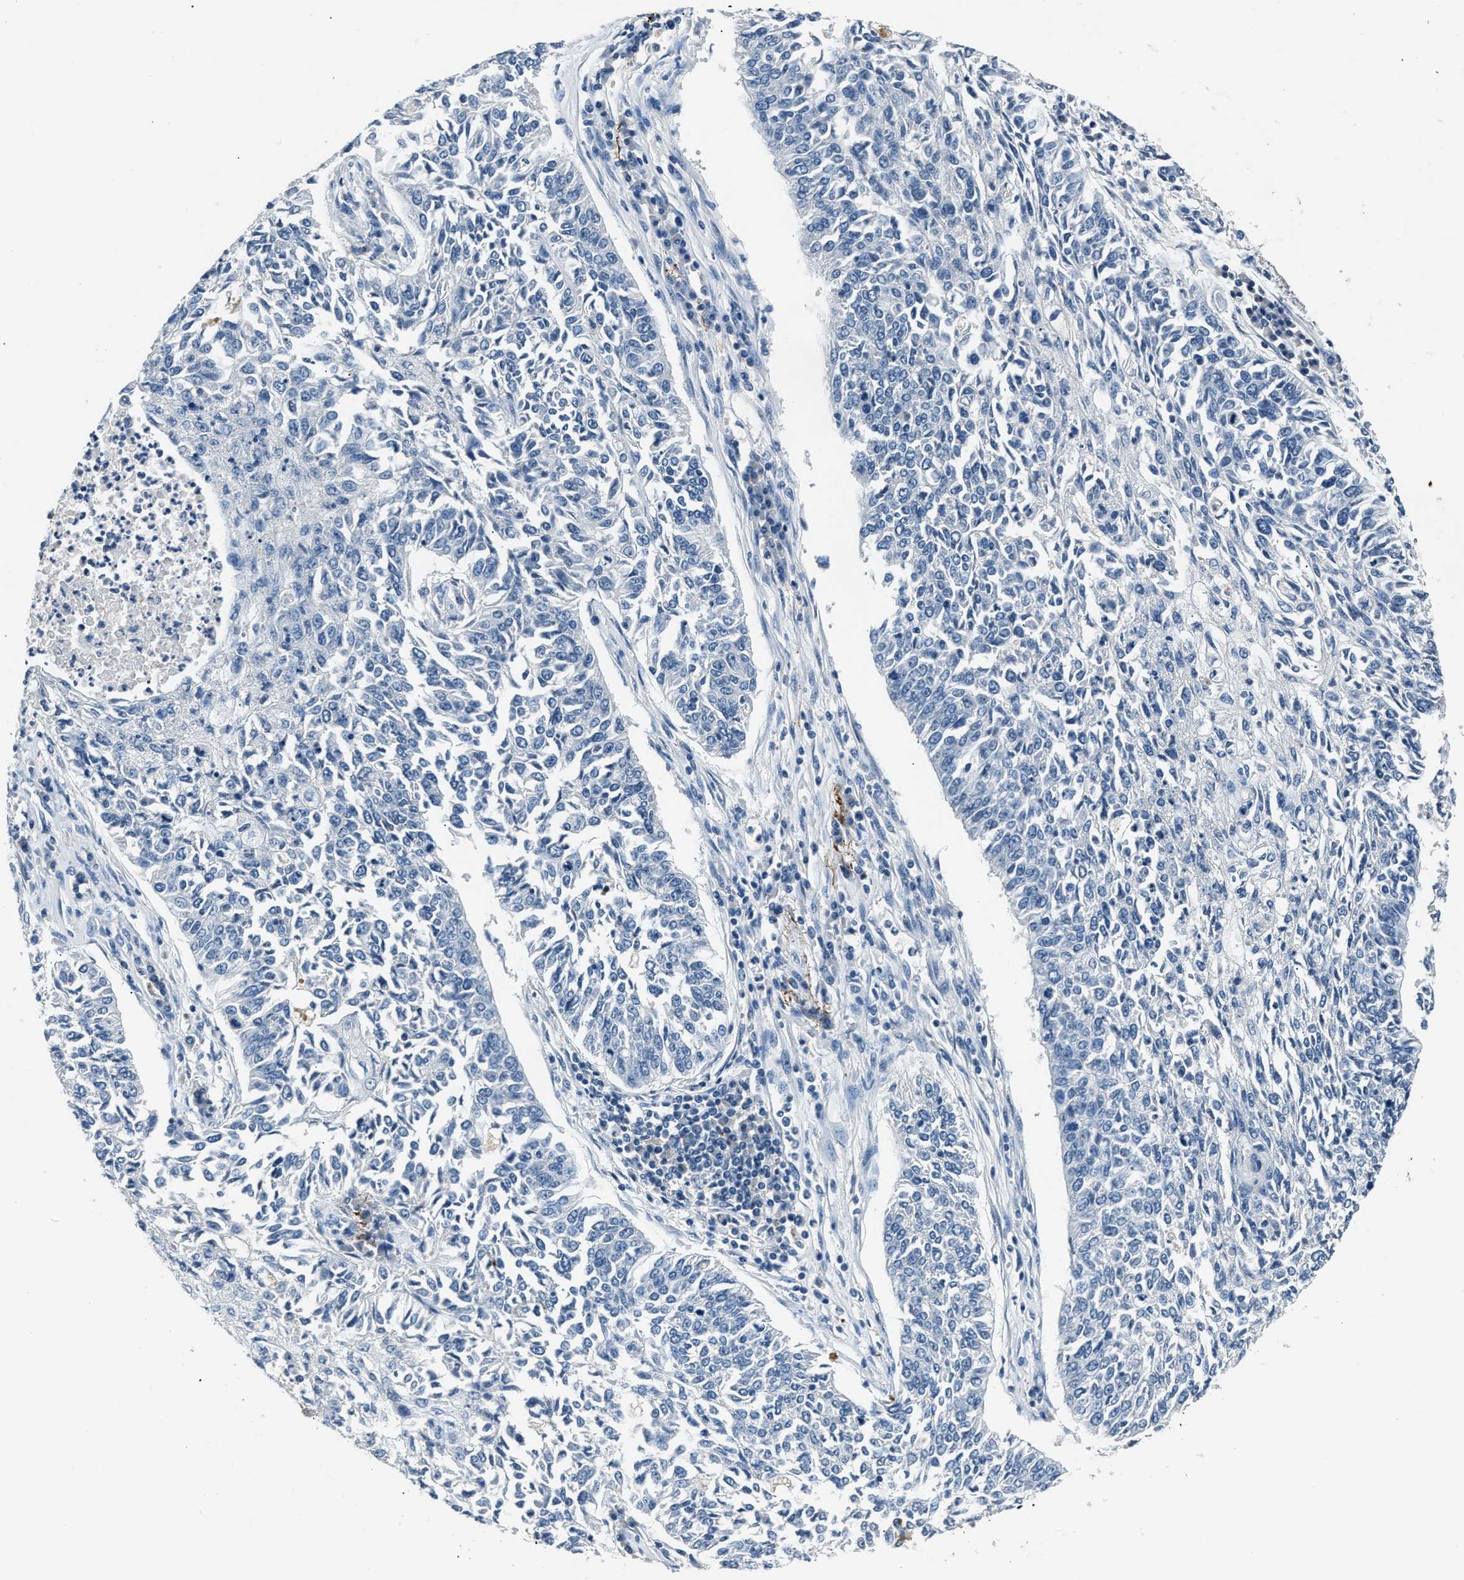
{"staining": {"intensity": "negative", "quantity": "none", "location": "none"}, "tissue": "lung cancer", "cell_type": "Tumor cells", "image_type": "cancer", "snomed": [{"axis": "morphology", "description": "Normal tissue, NOS"}, {"axis": "morphology", "description": "Squamous cell carcinoma, NOS"}, {"axis": "topography", "description": "Cartilage tissue"}, {"axis": "topography", "description": "Bronchus"}, {"axis": "topography", "description": "Lung"}], "caption": "Immunohistochemistry photomicrograph of neoplastic tissue: human lung cancer stained with DAB reveals no significant protein positivity in tumor cells.", "gene": "INHA", "patient": {"sex": "female", "age": 49}}